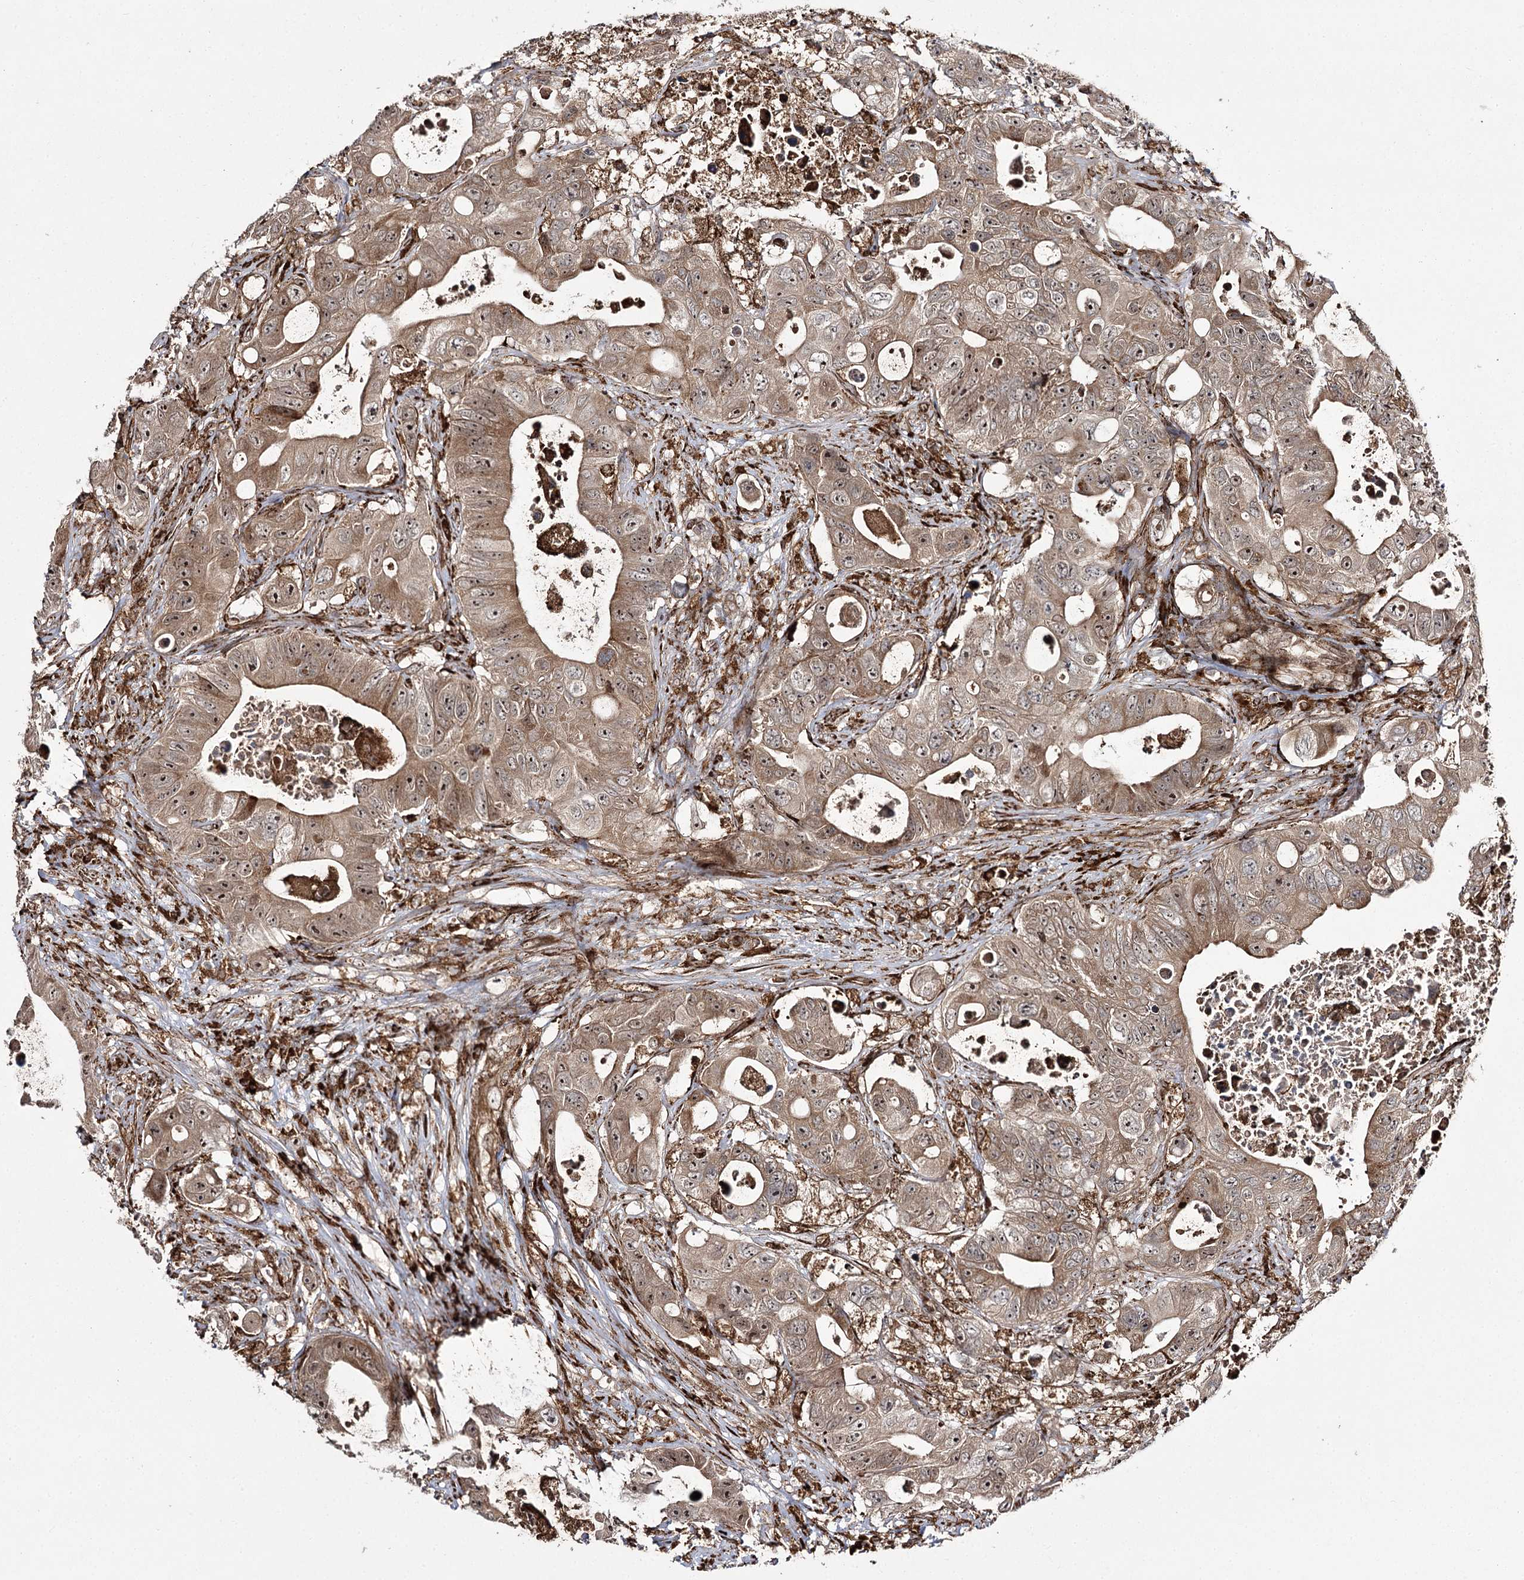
{"staining": {"intensity": "moderate", "quantity": ">75%", "location": "cytoplasmic/membranous,nuclear"}, "tissue": "colorectal cancer", "cell_type": "Tumor cells", "image_type": "cancer", "snomed": [{"axis": "morphology", "description": "Adenocarcinoma, NOS"}, {"axis": "topography", "description": "Colon"}], "caption": "A histopathology image showing moderate cytoplasmic/membranous and nuclear positivity in about >75% of tumor cells in colorectal cancer (adenocarcinoma), as visualized by brown immunohistochemical staining.", "gene": "FANCL", "patient": {"sex": "female", "age": 46}}